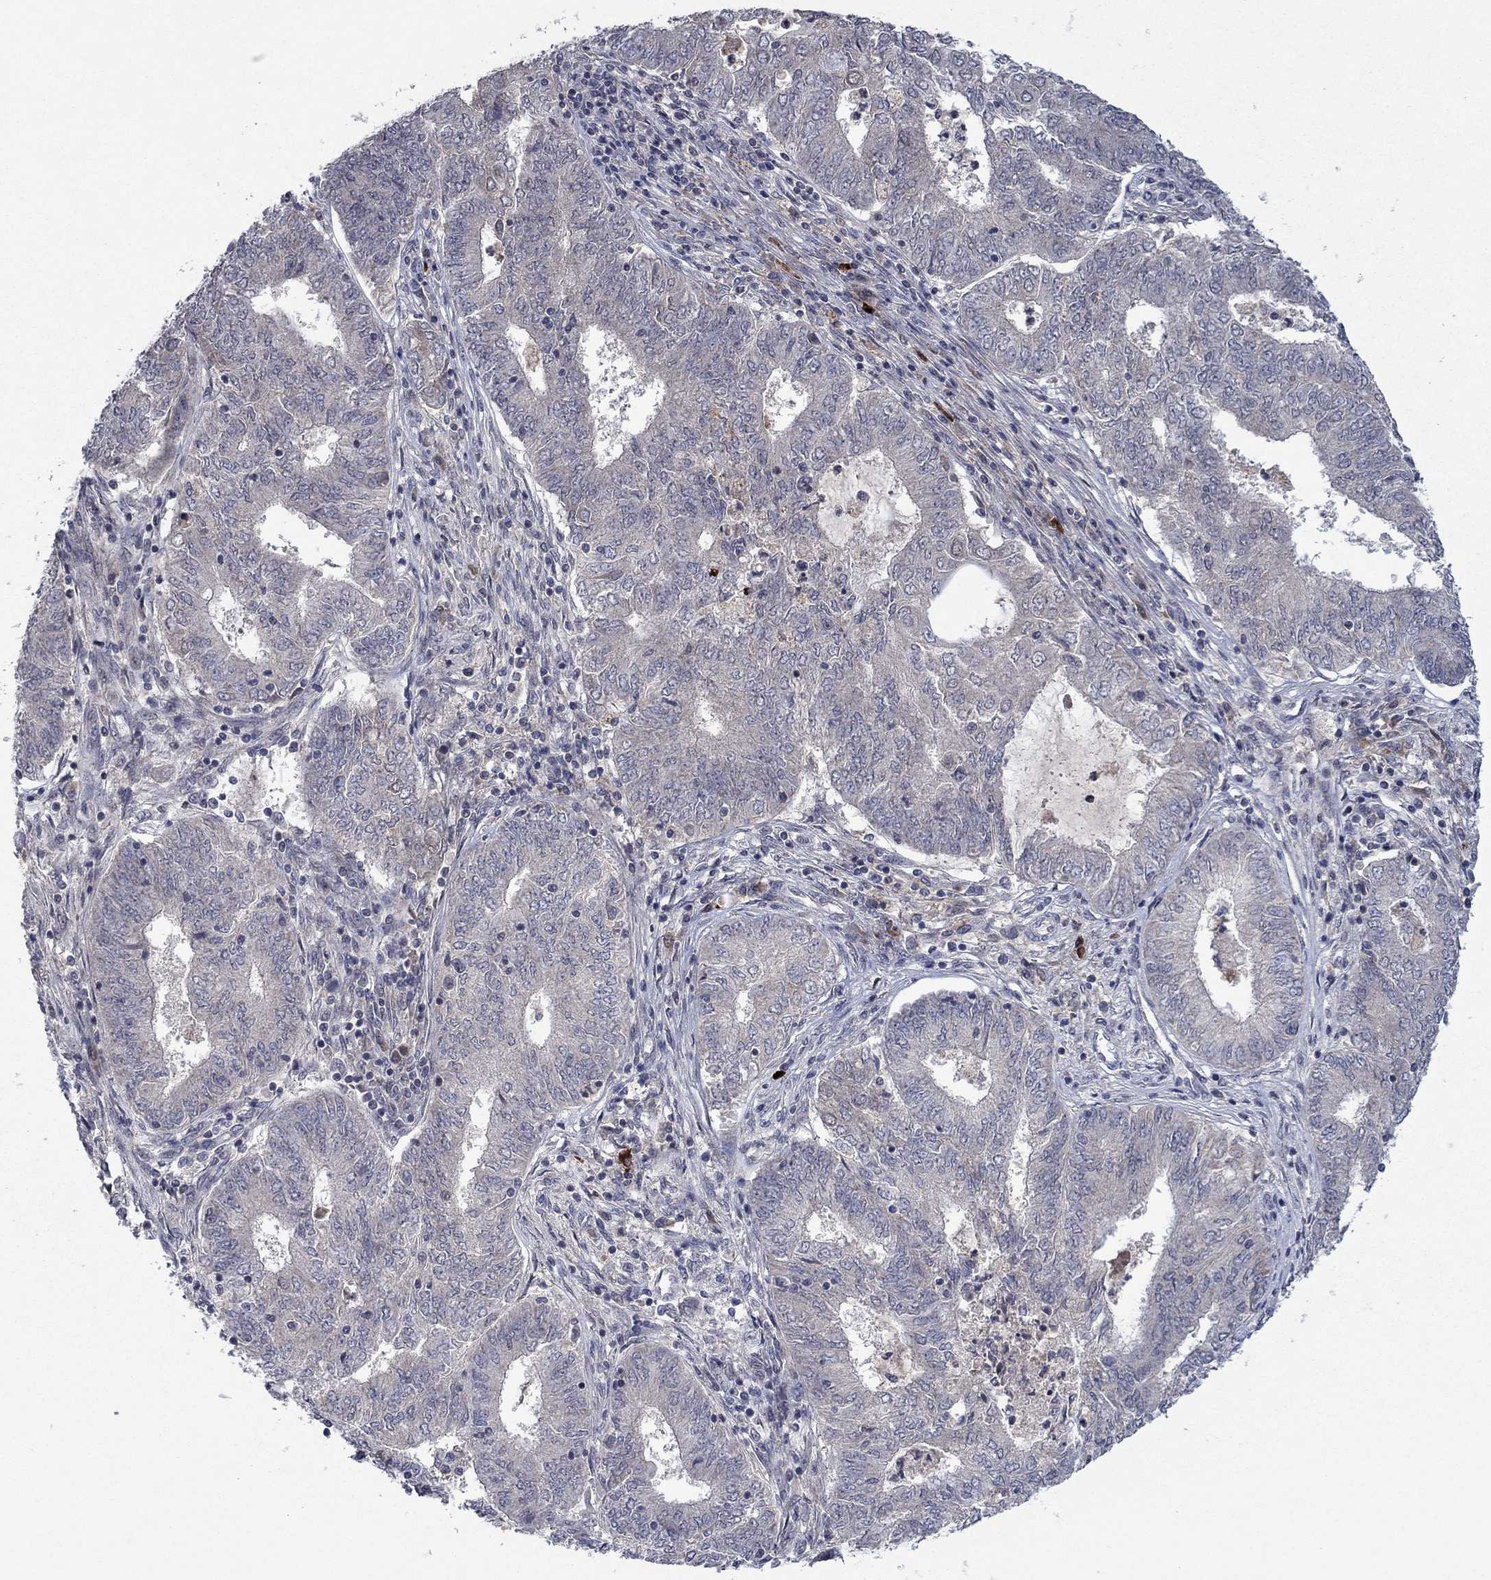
{"staining": {"intensity": "negative", "quantity": "none", "location": "none"}, "tissue": "endometrial cancer", "cell_type": "Tumor cells", "image_type": "cancer", "snomed": [{"axis": "morphology", "description": "Adenocarcinoma, NOS"}, {"axis": "topography", "description": "Endometrium"}], "caption": "The IHC photomicrograph has no significant expression in tumor cells of adenocarcinoma (endometrial) tissue.", "gene": "IL4", "patient": {"sex": "female", "age": 62}}